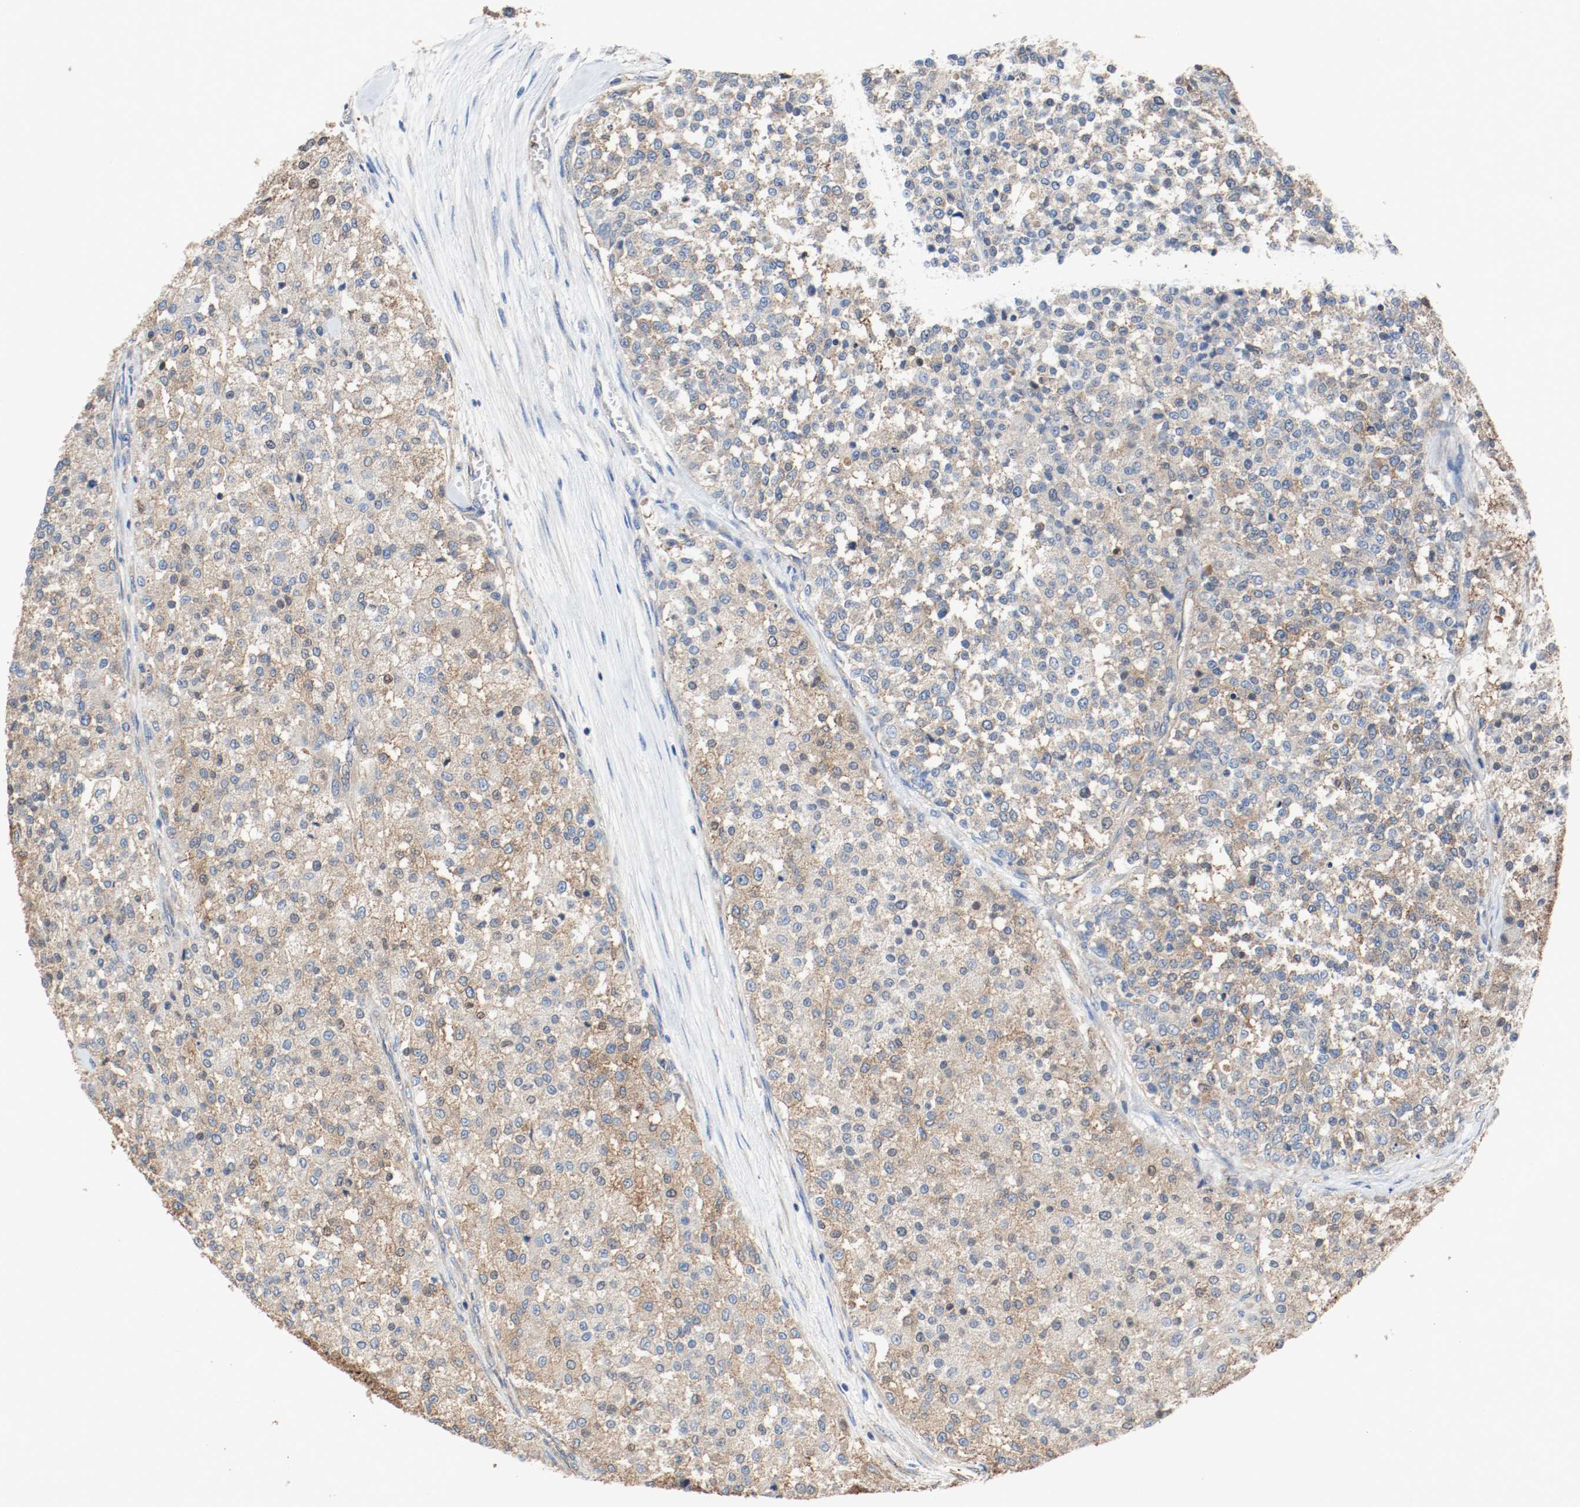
{"staining": {"intensity": "moderate", "quantity": ">75%", "location": "cytoplasmic/membranous"}, "tissue": "testis cancer", "cell_type": "Tumor cells", "image_type": "cancer", "snomed": [{"axis": "morphology", "description": "Seminoma, NOS"}, {"axis": "topography", "description": "Testis"}], "caption": "A high-resolution photomicrograph shows IHC staining of seminoma (testis), which demonstrates moderate cytoplasmic/membranous positivity in approximately >75% of tumor cells.", "gene": "TUBA3D", "patient": {"sex": "male", "age": 59}}